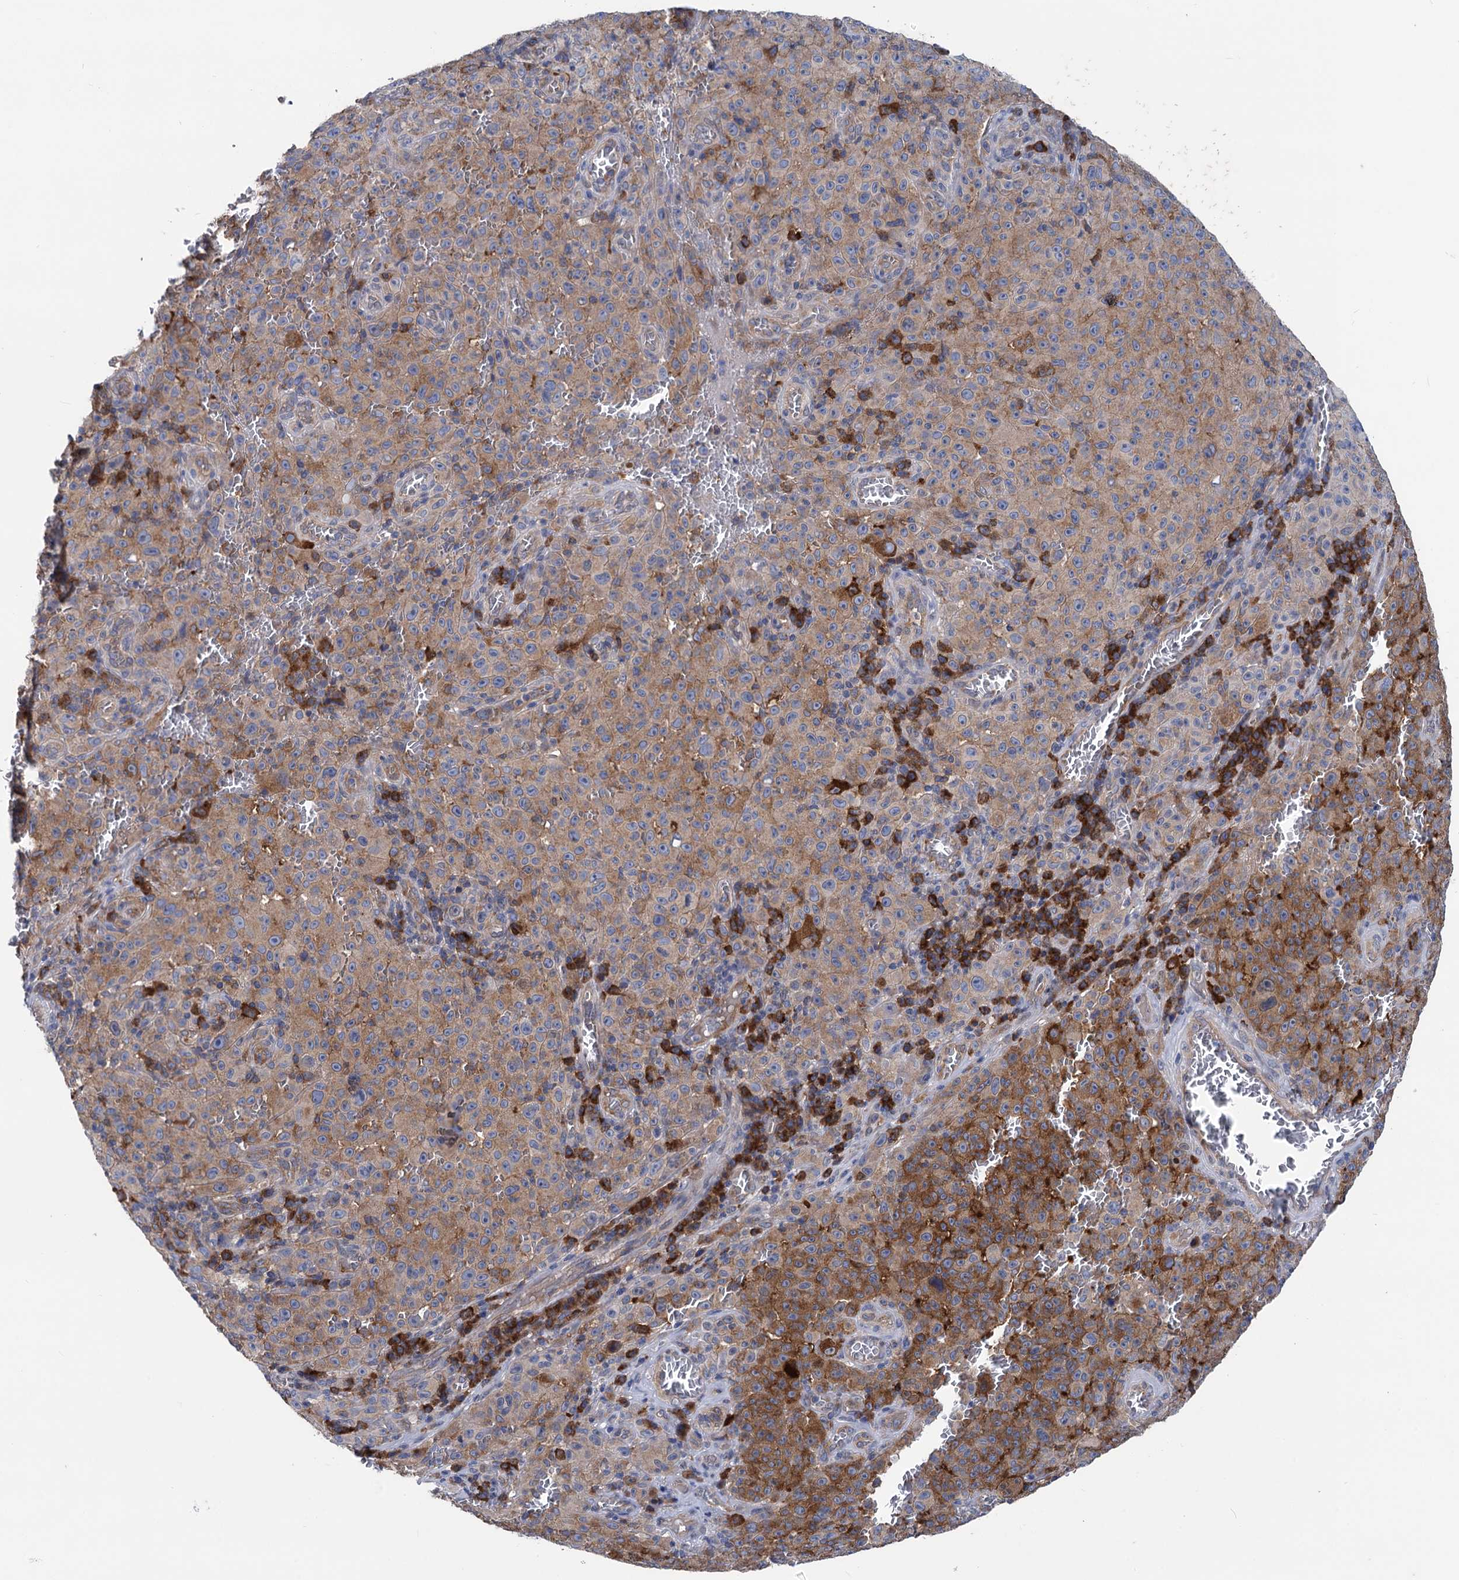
{"staining": {"intensity": "moderate", "quantity": ">75%", "location": "cytoplasmic/membranous"}, "tissue": "melanoma", "cell_type": "Tumor cells", "image_type": "cancer", "snomed": [{"axis": "morphology", "description": "Malignant melanoma, NOS"}, {"axis": "topography", "description": "Skin"}], "caption": "Immunohistochemistry (IHC) micrograph of neoplastic tissue: human malignant melanoma stained using immunohistochemistry (IHC) displays medium levels of moderate protein expression localized specifically in the cytoplasmic/membranous of tumor cells, appearing as a cytoplasmic/membranous brown color.", "gene": "ZNRD2", "patient": {"sex": "female", "age": 82}}